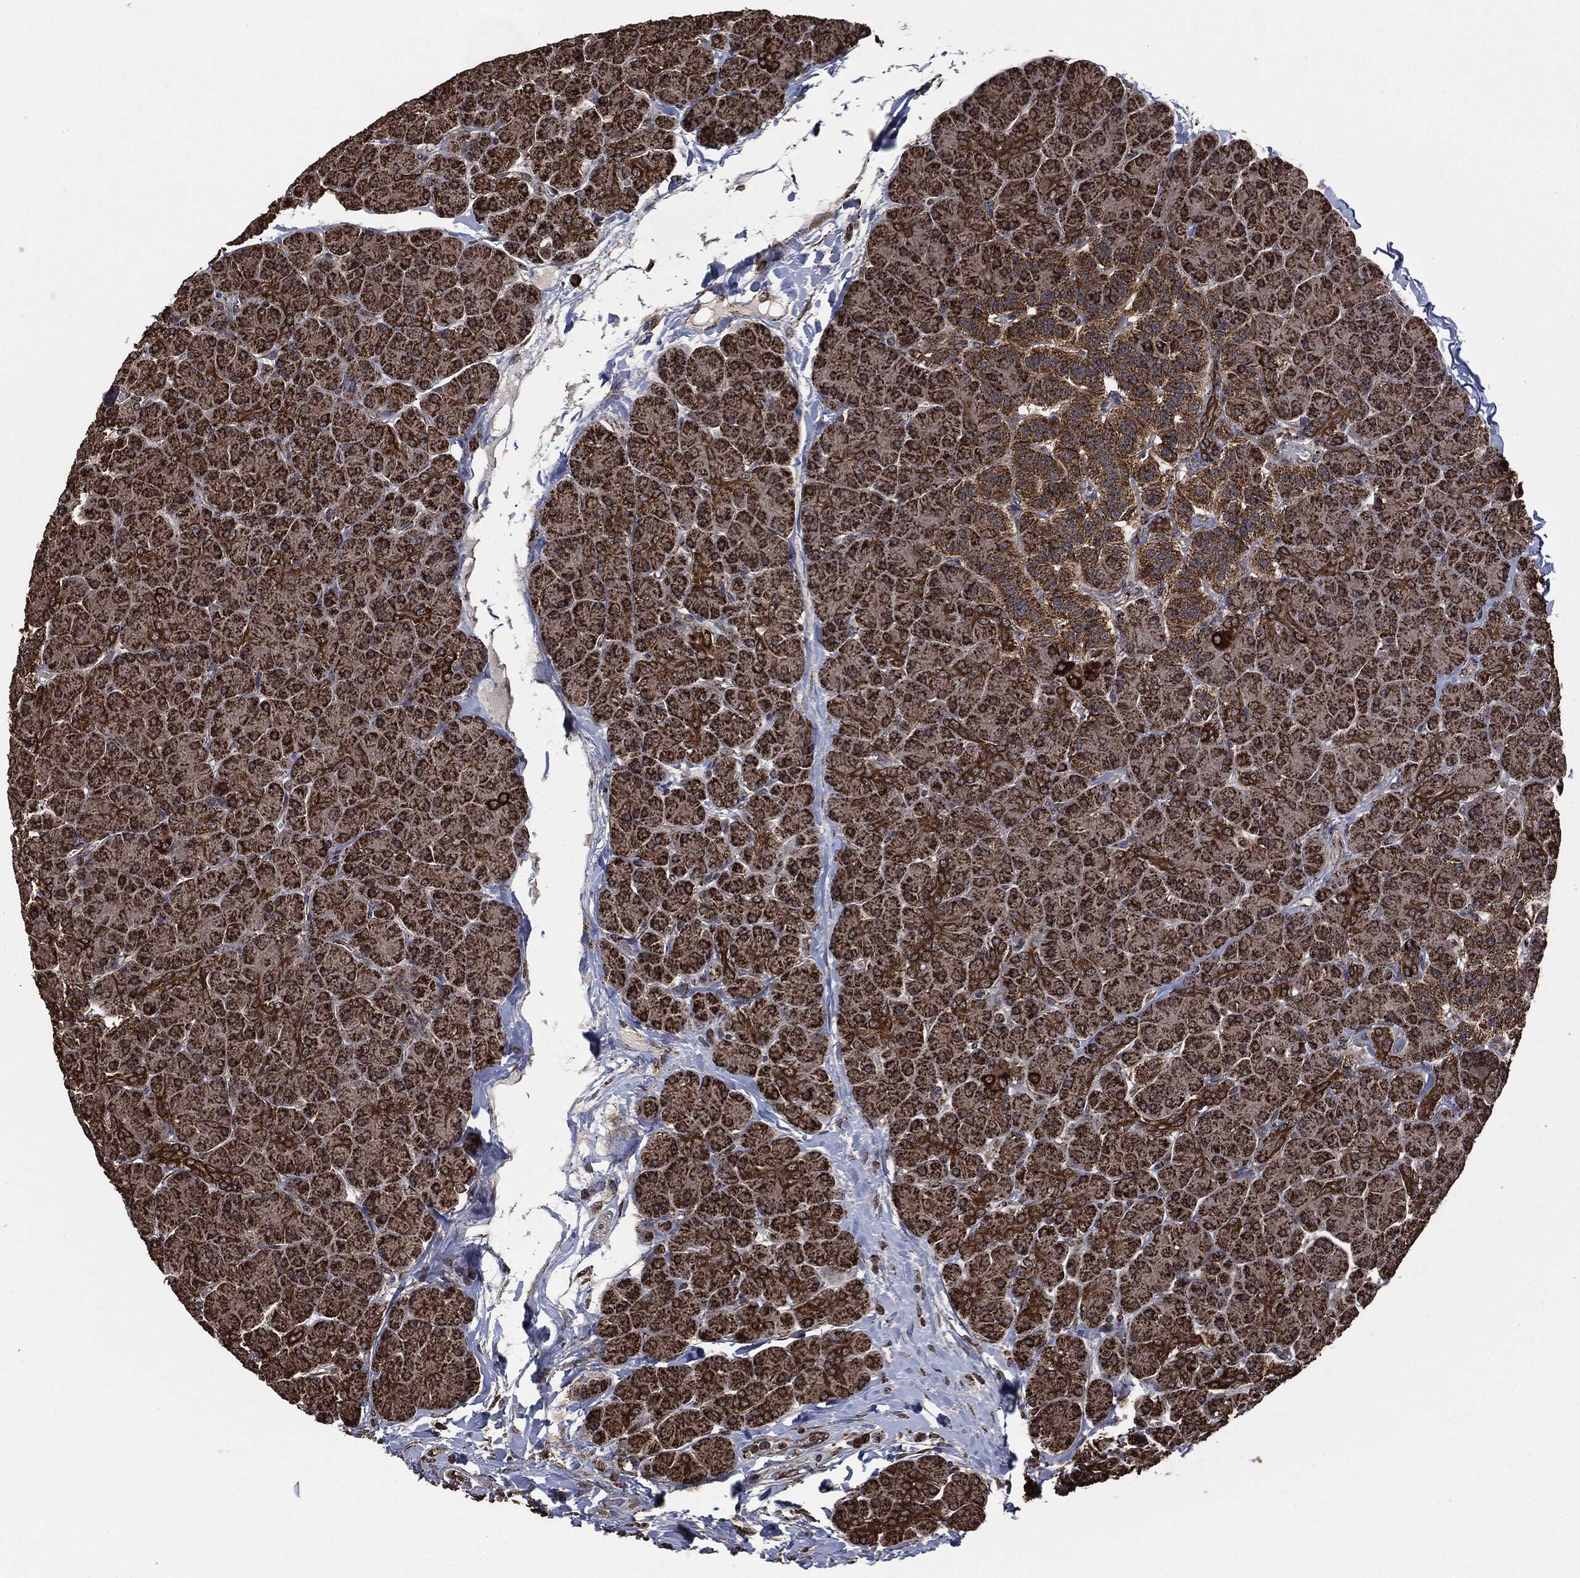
{"staining": {"intensity": "strong", "quantity": "25%-75%", "location": "cytoplasmic/membranous"}, "tissue": "pancreas", "cell_type": "Exocrine glandular cells", "image_type": "normal", "snomed": [{"axis": "morphology", "description": "Normal tissue, NOS"}, {"axis": "topography", "description": "Pancreas"}], "caption": "Immunohistochemical staining of benign human pancreas reveals high levels of strong cytoplasmic/membranous staining in approximately 25%-75% of exocrine glandular cells.", "gene": "LIG3", "patient": {"sex": "female", "age": 44}}